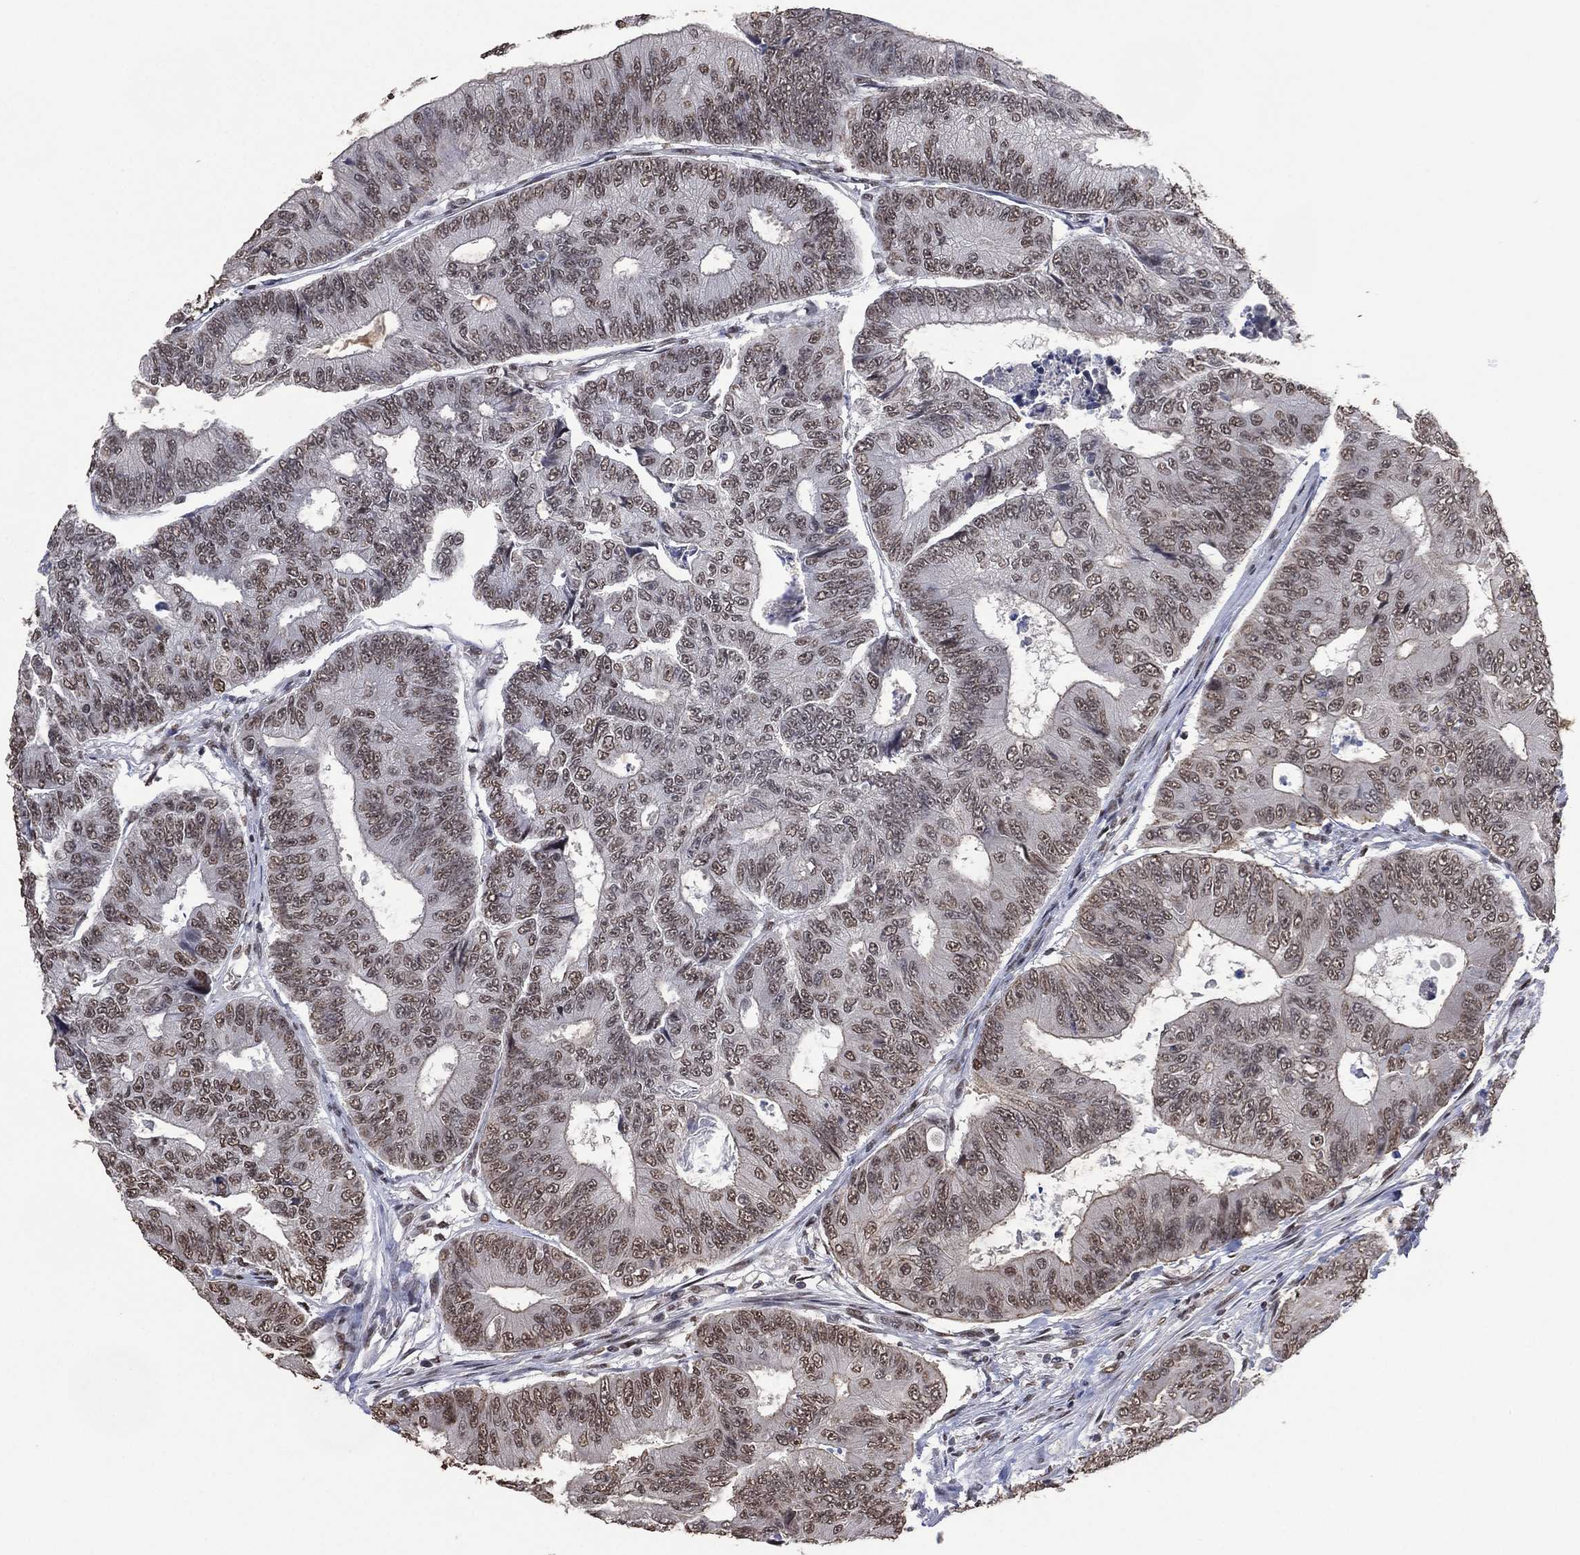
{"staining": {"intensity": "weak", "quantity": "25%-75%", "location": "nuclear"}, "tissue": "colorectal cancer", "cell_type": "Tumor cells", "image_type": "cancer", "snomed": [{"axis": "morphology", "description": "Adenocarcinoma, NOS"}, {"axis": "topography", "description": "Colon"}], "caption": "Immunohistochemistry (IHC) of human colorectal adenocarcinoma exhibits low levels of weak nuclear positivity in about 25%-75% of tumor cells.", "gene": "EHMT1", "patient": {"sex": "female", "age": 48}}